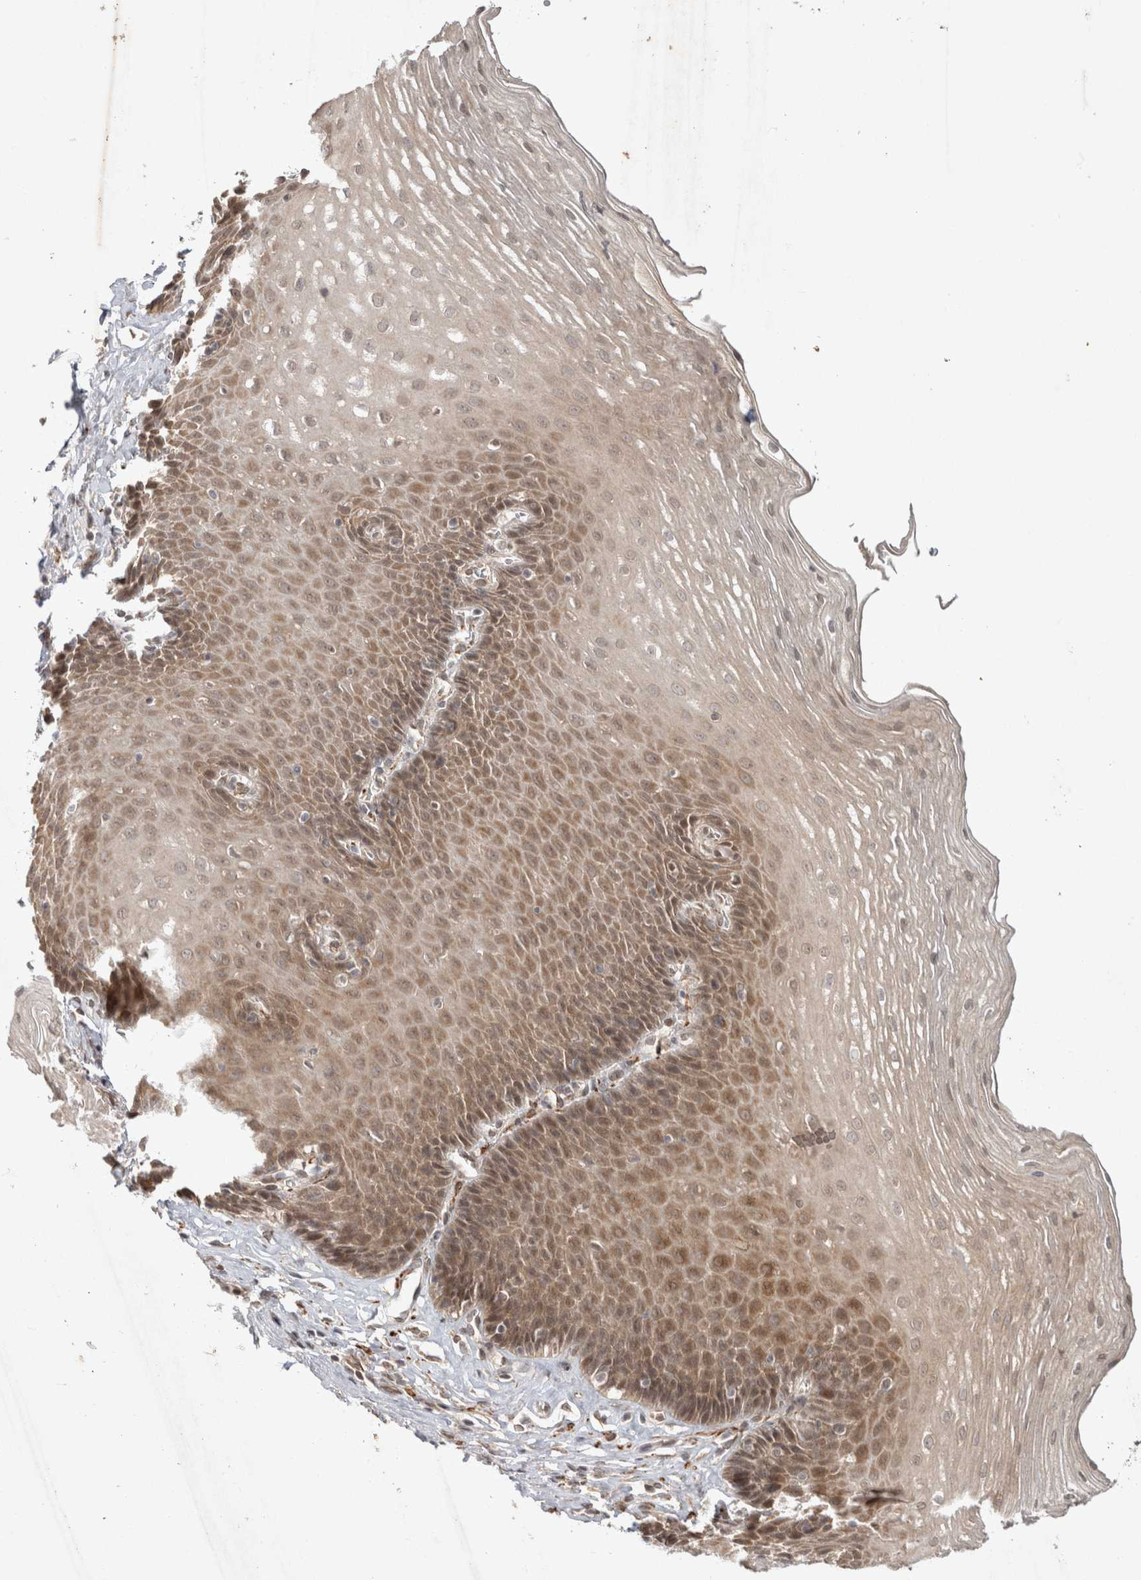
{"staining": {"intensity": "moderate", "quantity": ">75%", "location": "cytoplasmic/membranous,nuclear"}, "tissue": "esophagus", "cell_type": "Squamous epithelial cells", "image_type": "normal", "snomed": [{"axis": "morphology", "description": "Normal tissue, NOS"}, {"axis": "topography", "description": "Esophagus"}], "caption": "A high-resolution histopathology image shows immunohistochemistry staining of unremarkable esophagus, which exhibits moderate cytoplasmic/membranous,nuclear expression in approximately >75% of squamous epithelial cells. Using DAB (3,3'-diaminobenzidine) (brown) and hematoxylin (blue) stains, captured at high magnification using brightfield microscopy.", "gene": "ZNF318", "patient": {"sex": "female", "age": 66}}